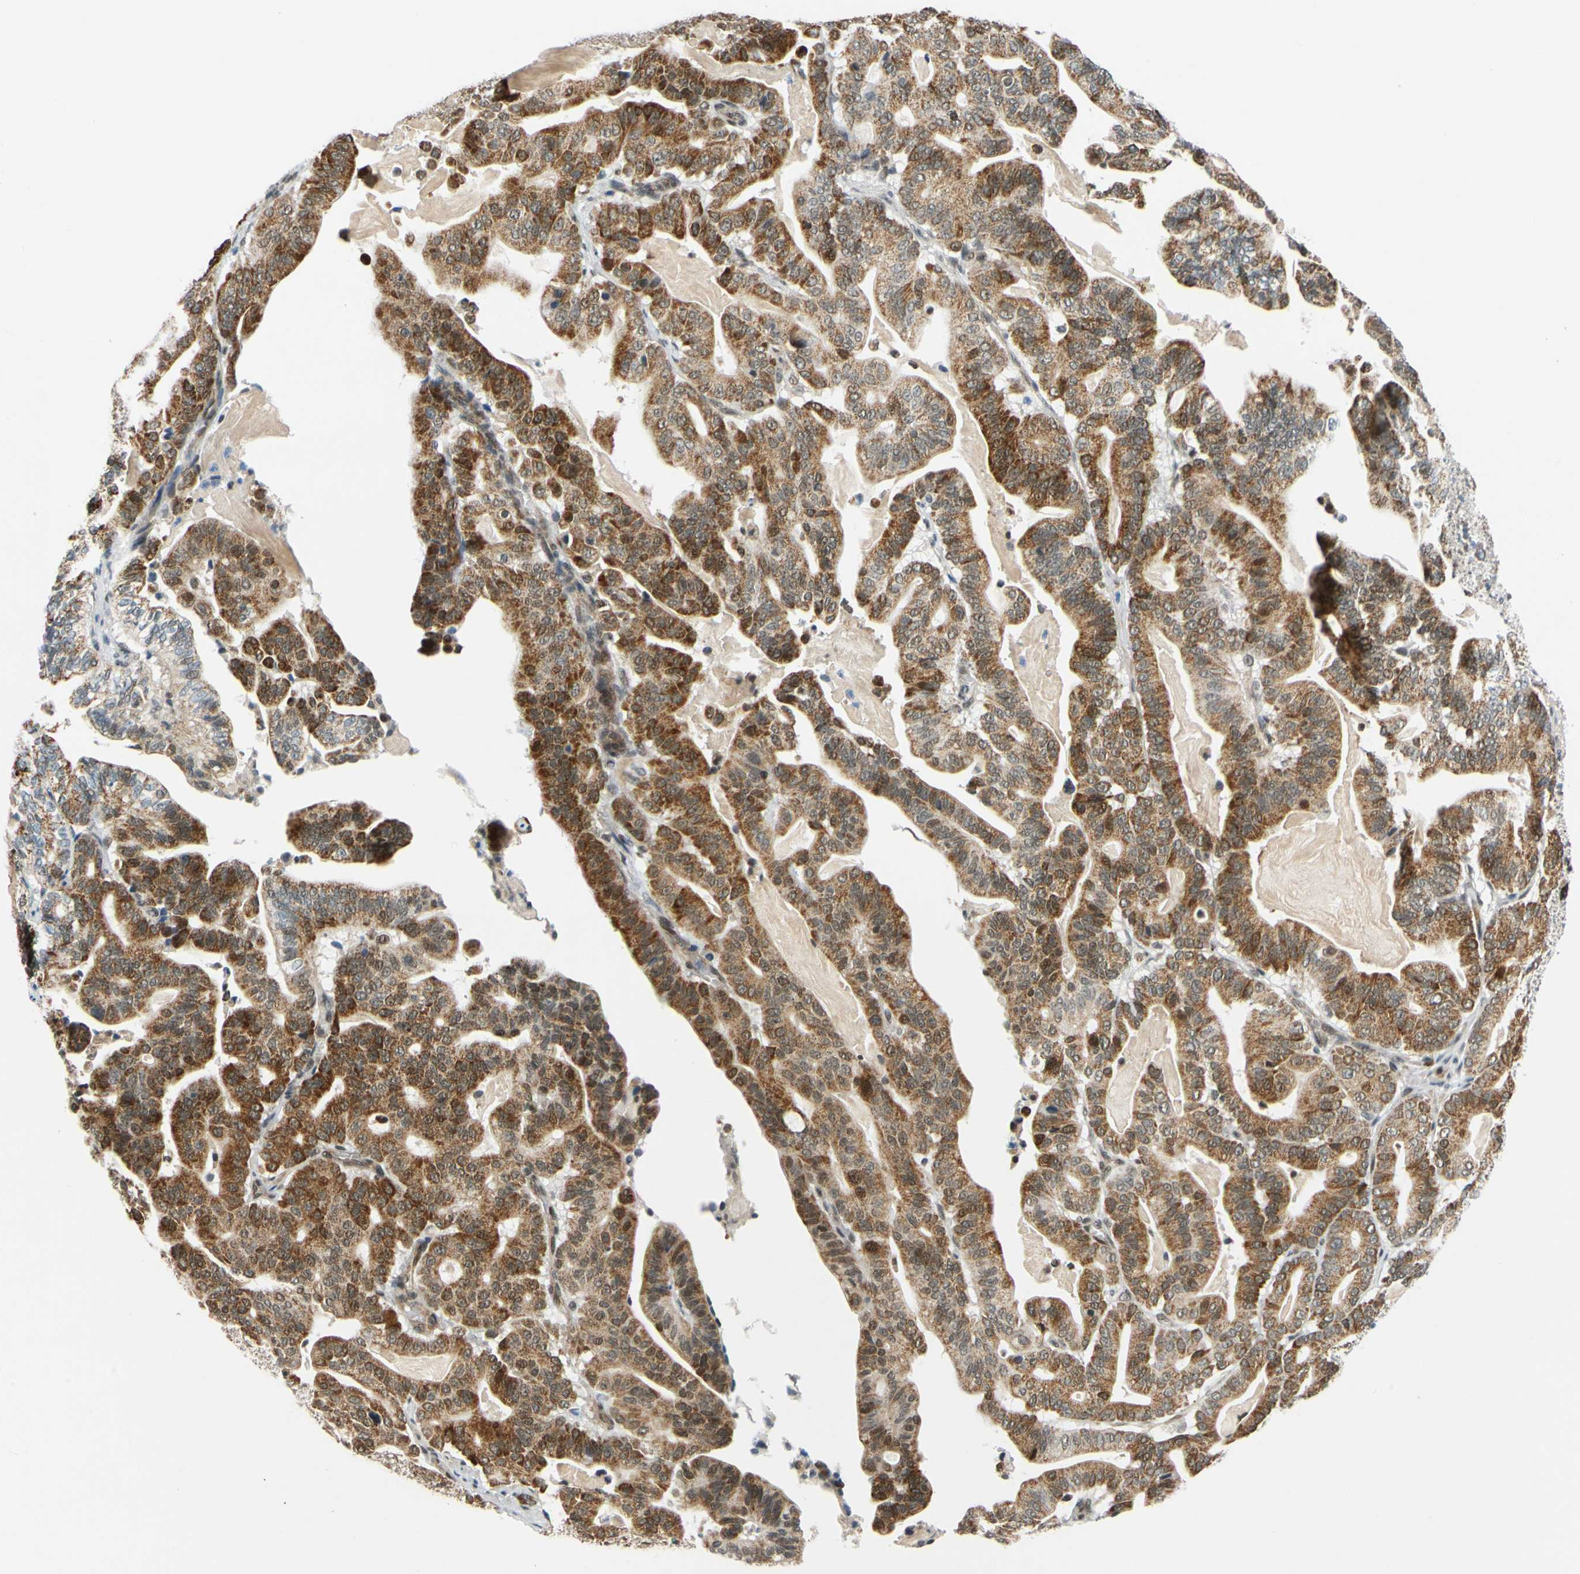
{"staining": {"intensity": "strong", "quantity": ">75%", "location": "cytoplasmic/membranous"}, "tissue": "pancreatic cancer", "cell_type": "Tumor cells", "image_type": "cancer", "snomed": [{"axis": "morphology", "description": "Adenocarcinoma, NOS"}, {"axis": "topography", "description": "Pancreas"}], "caption": "Protein expression analysis of pancreatic cancer reveals strong cytoplasmic/membranous positivity in about >75% of tumor cells.", "gene": "POGZ", "patient": {"sex": "male", "age": 63}}